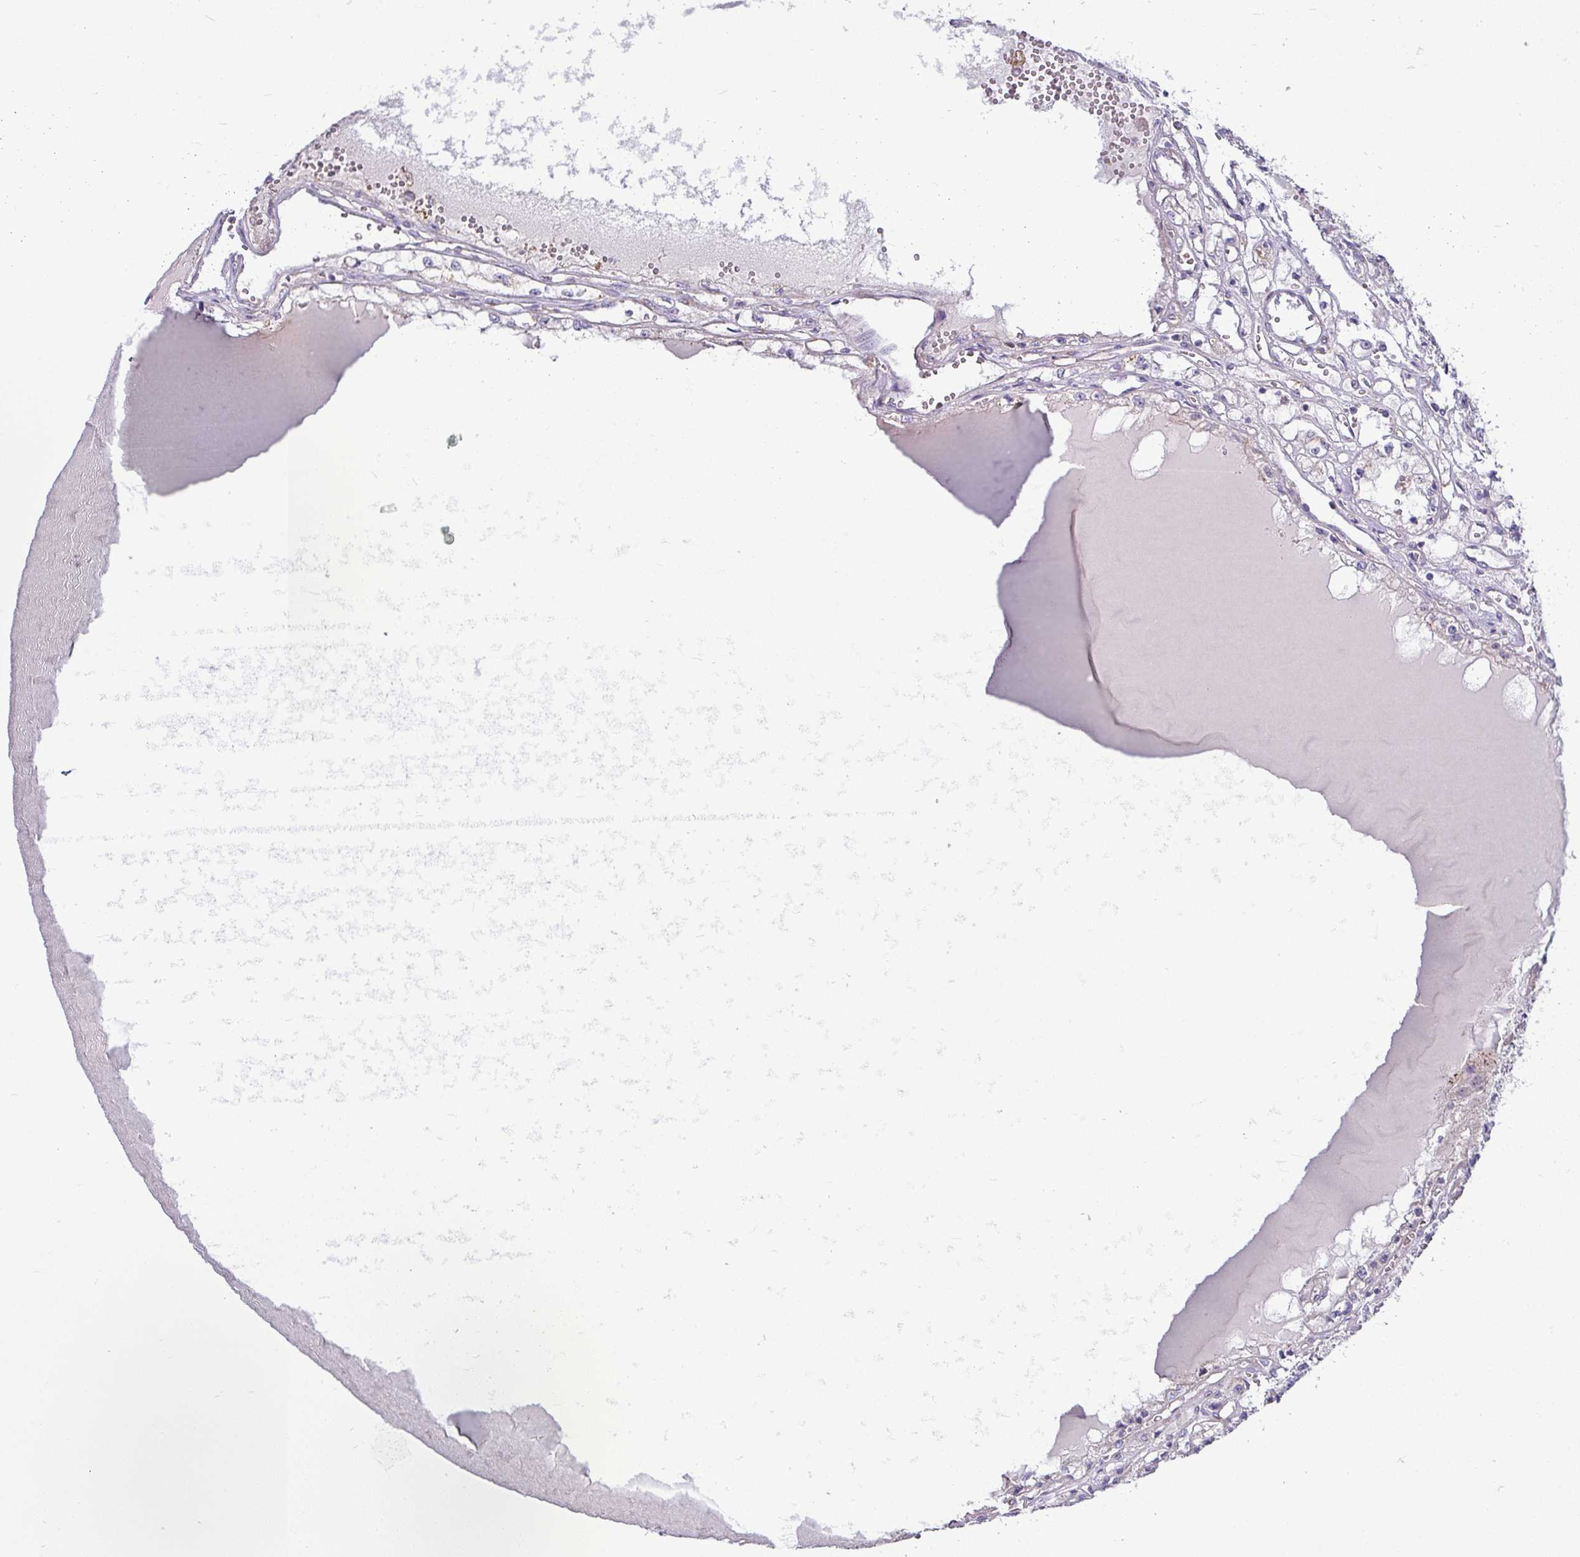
{"staining": {"intensity": "negative", "quantity": "none", "location": "none"}, "tissue": "renal cancer", "cell_type": "Tumor cells", "image_type": "cancer", "snomed": [{"axis": "morphology", "description": "Adenocarcinoma, NOS"}, {"axis": "topography", "description": "Kidney"}], "caption": "IHC of adenocarcinoma (renal) reveals no expression in tumor cells.", "gene": "LSM12", "patient": {"sex": "male", "age": 56}}